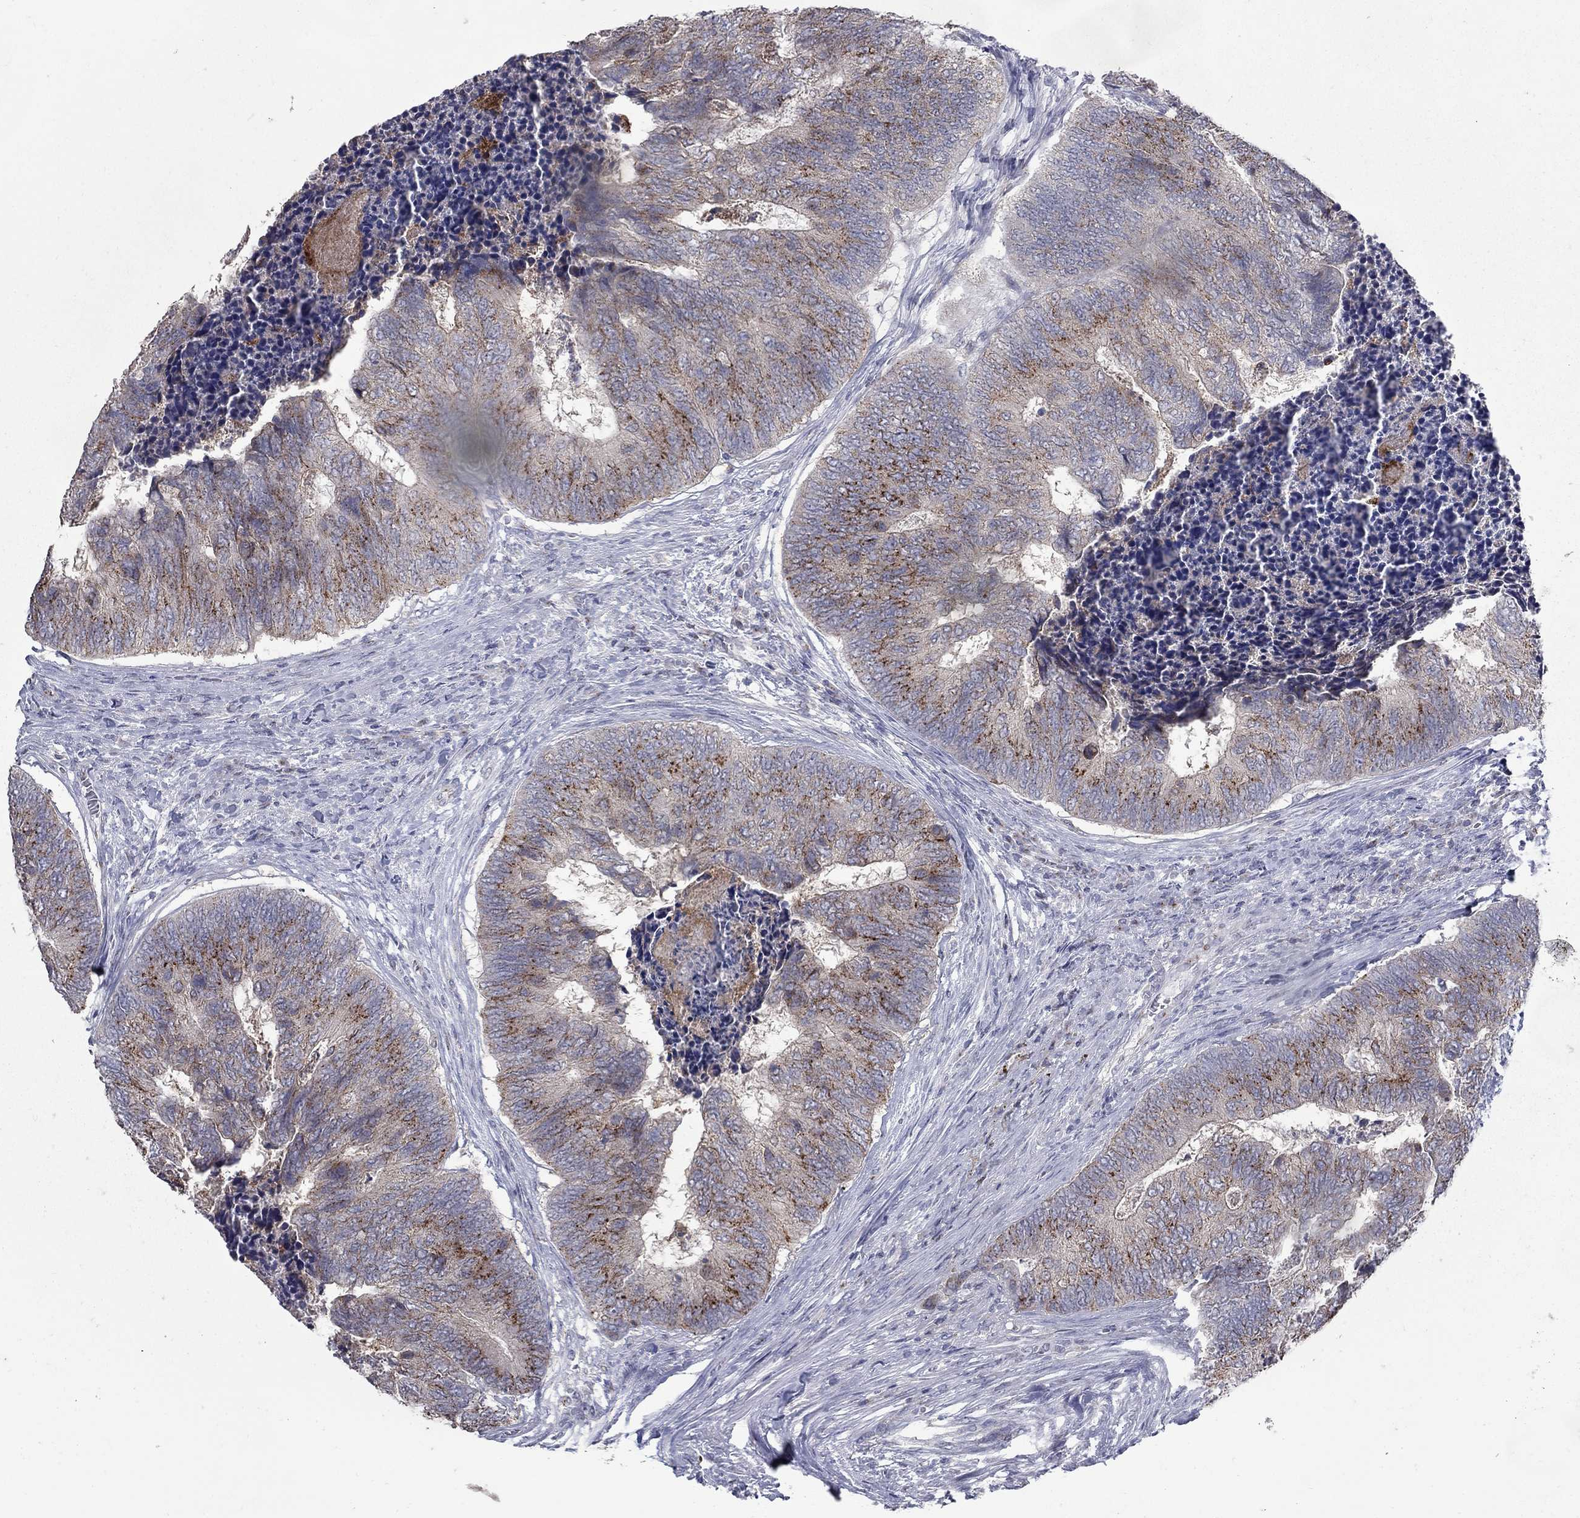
{"staining": {"intensity": "strong", "quantity": "<25%", "location": "cytoplasmic/membranous"}, "tissue": "colorectal cancer", "cell_type": "Tumor cells", "image_type": "cancer", "snomed": [{"axis": "morphology", "description": "Adenocarcinoma, NOS"}, {"axis": "topography", "description": "Colon"}], "caption": "Immunohistochemistry (IHC) of human colorectal cancer reveals medium levels of strong cytoplasmic/membranous expression in about <25% of tumor cells.", "gene": "KIAA0319L", "patient": {"sex": "female", "age": 67}}